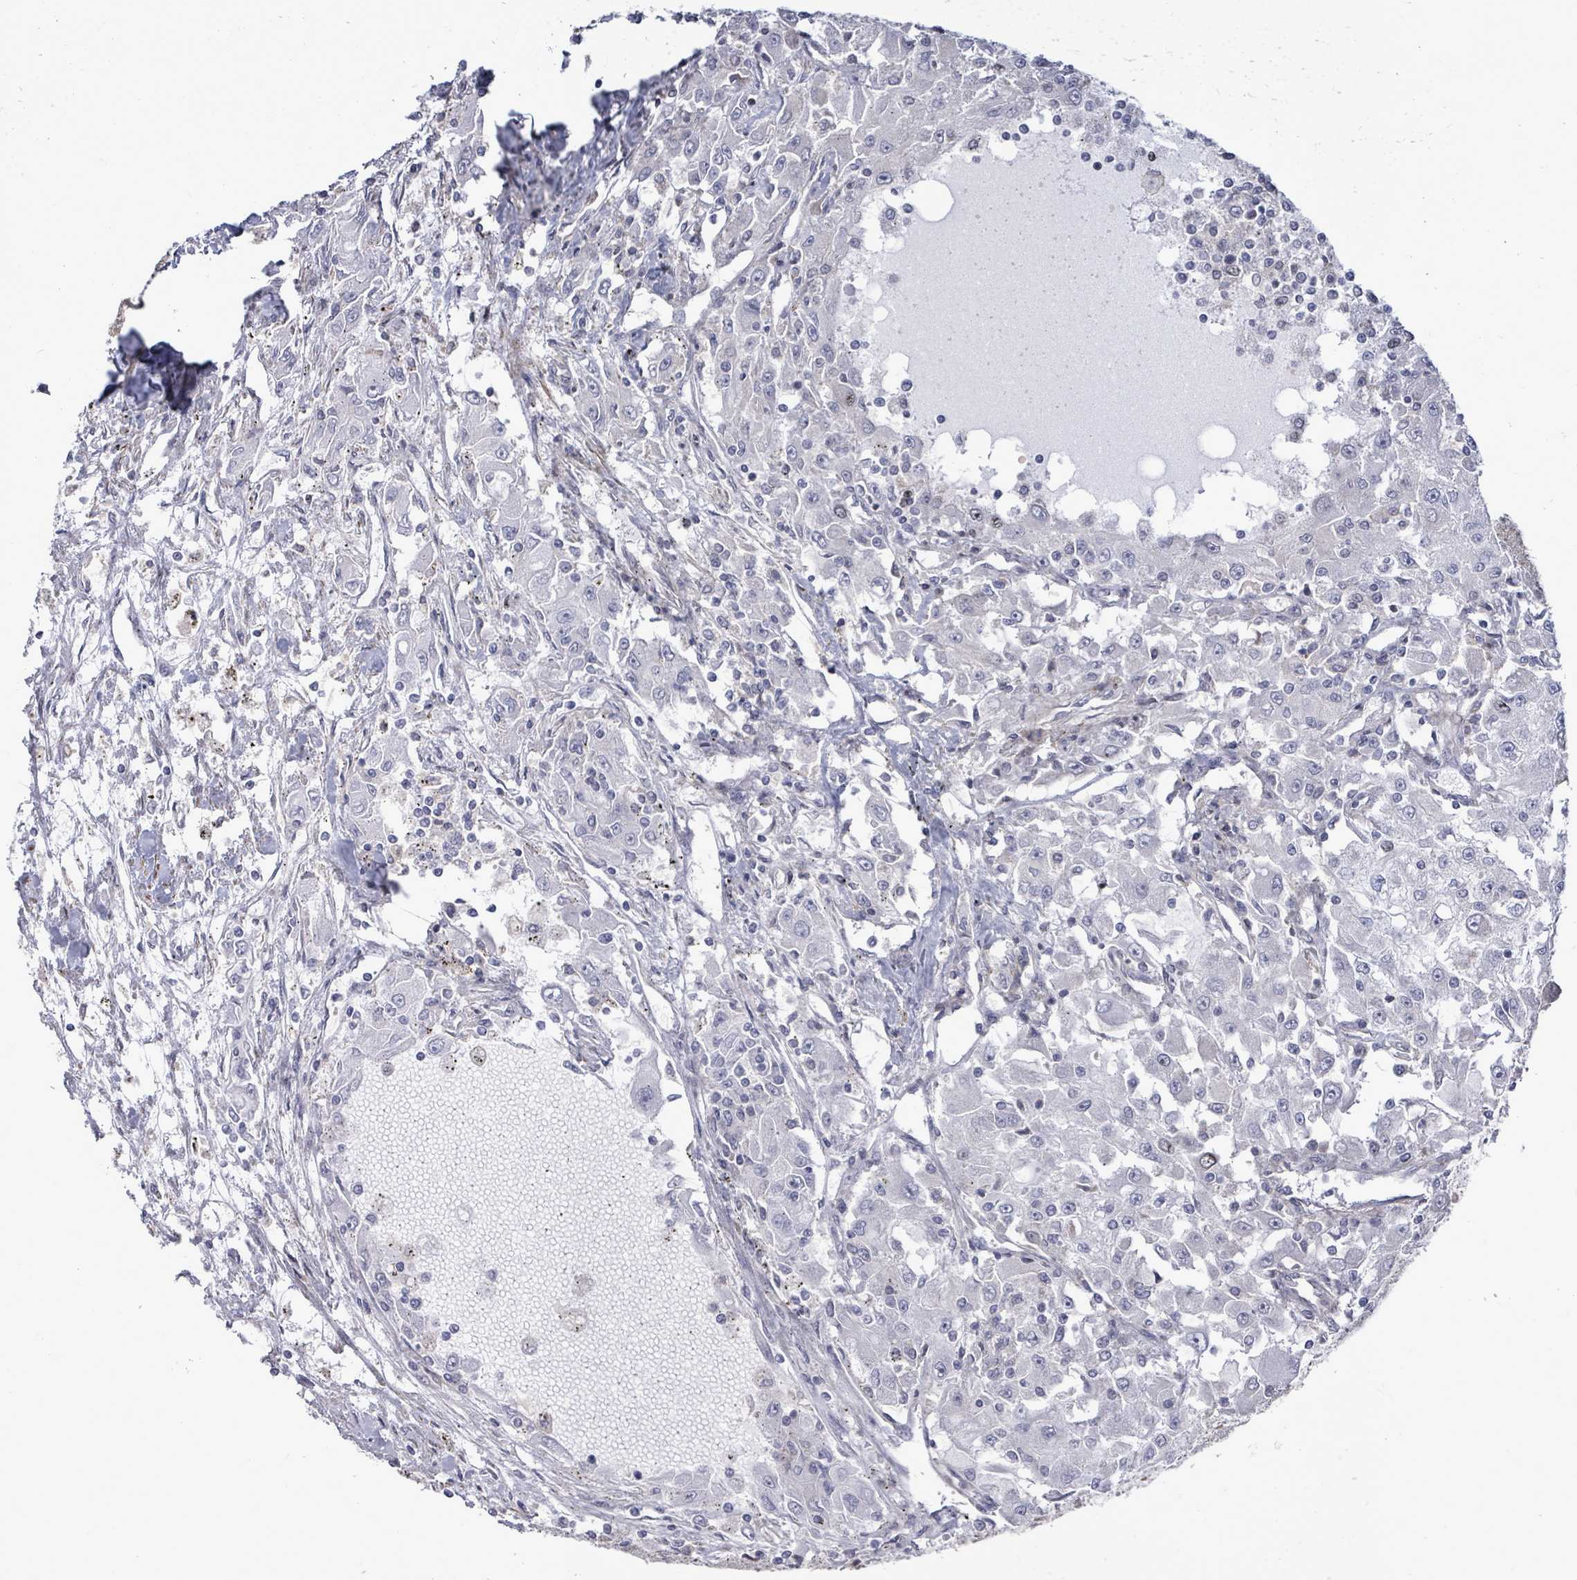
{"staining": {"intensity": "negative", "quantity": "none", "location": "none"}, "tissue": "renal cancer", "cell_type": "Tumor cells", "image_type": "cancer", "snomed": [{"axis": "morphology", "description": "Adenocarcinoma, NOS"}, {"axis": "topography", "description": "Kidney"}], "caption": "Tumor cells show no significant positivity in adenocarcinoma (renal).", "gene": "PAPSS1", "patient": {"sex": "female", "age": 67}}